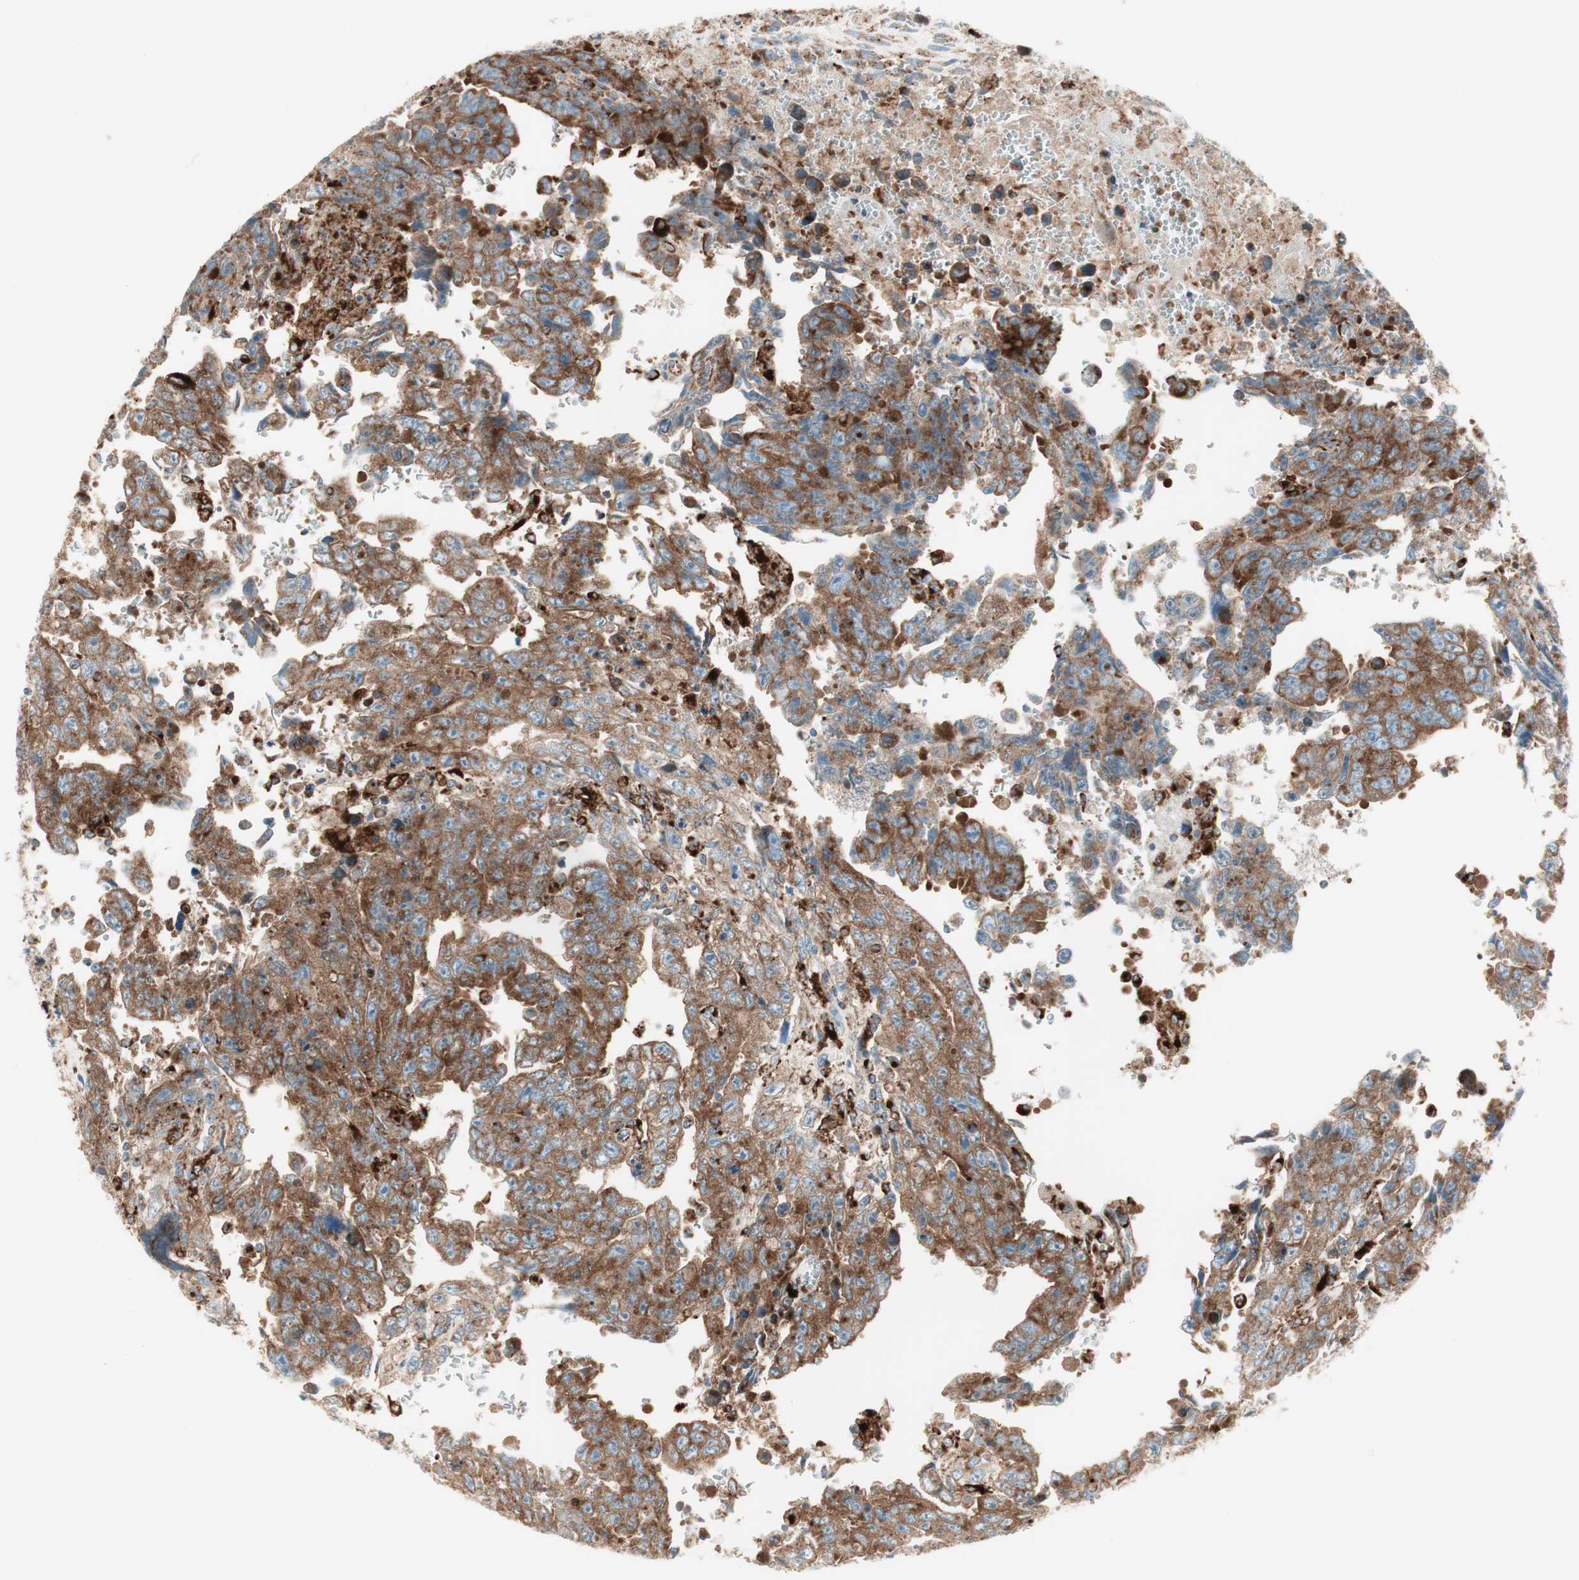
{"staining": {"intensity": "moderate", "quantity": ">75%", "location": "cytoplasmic/membranous"}, "tissue": "testis cancer", "cell_type": "Tumor cells", "image_type": "cancer", "snomed": [{"axis": "morphology", "description": "Carcinoma, Embryonal, NOS"}, {"axis": "topography", "description": "Testis"}], "caption": "Moderate cytoplasmic/membranous staining for a protein is identified in approximately >75% of tumor cells of testis cancer using immunohistochemistry.", "gene": "ATP6V1G1", "patient": {"sex": "male", "age": 28}}